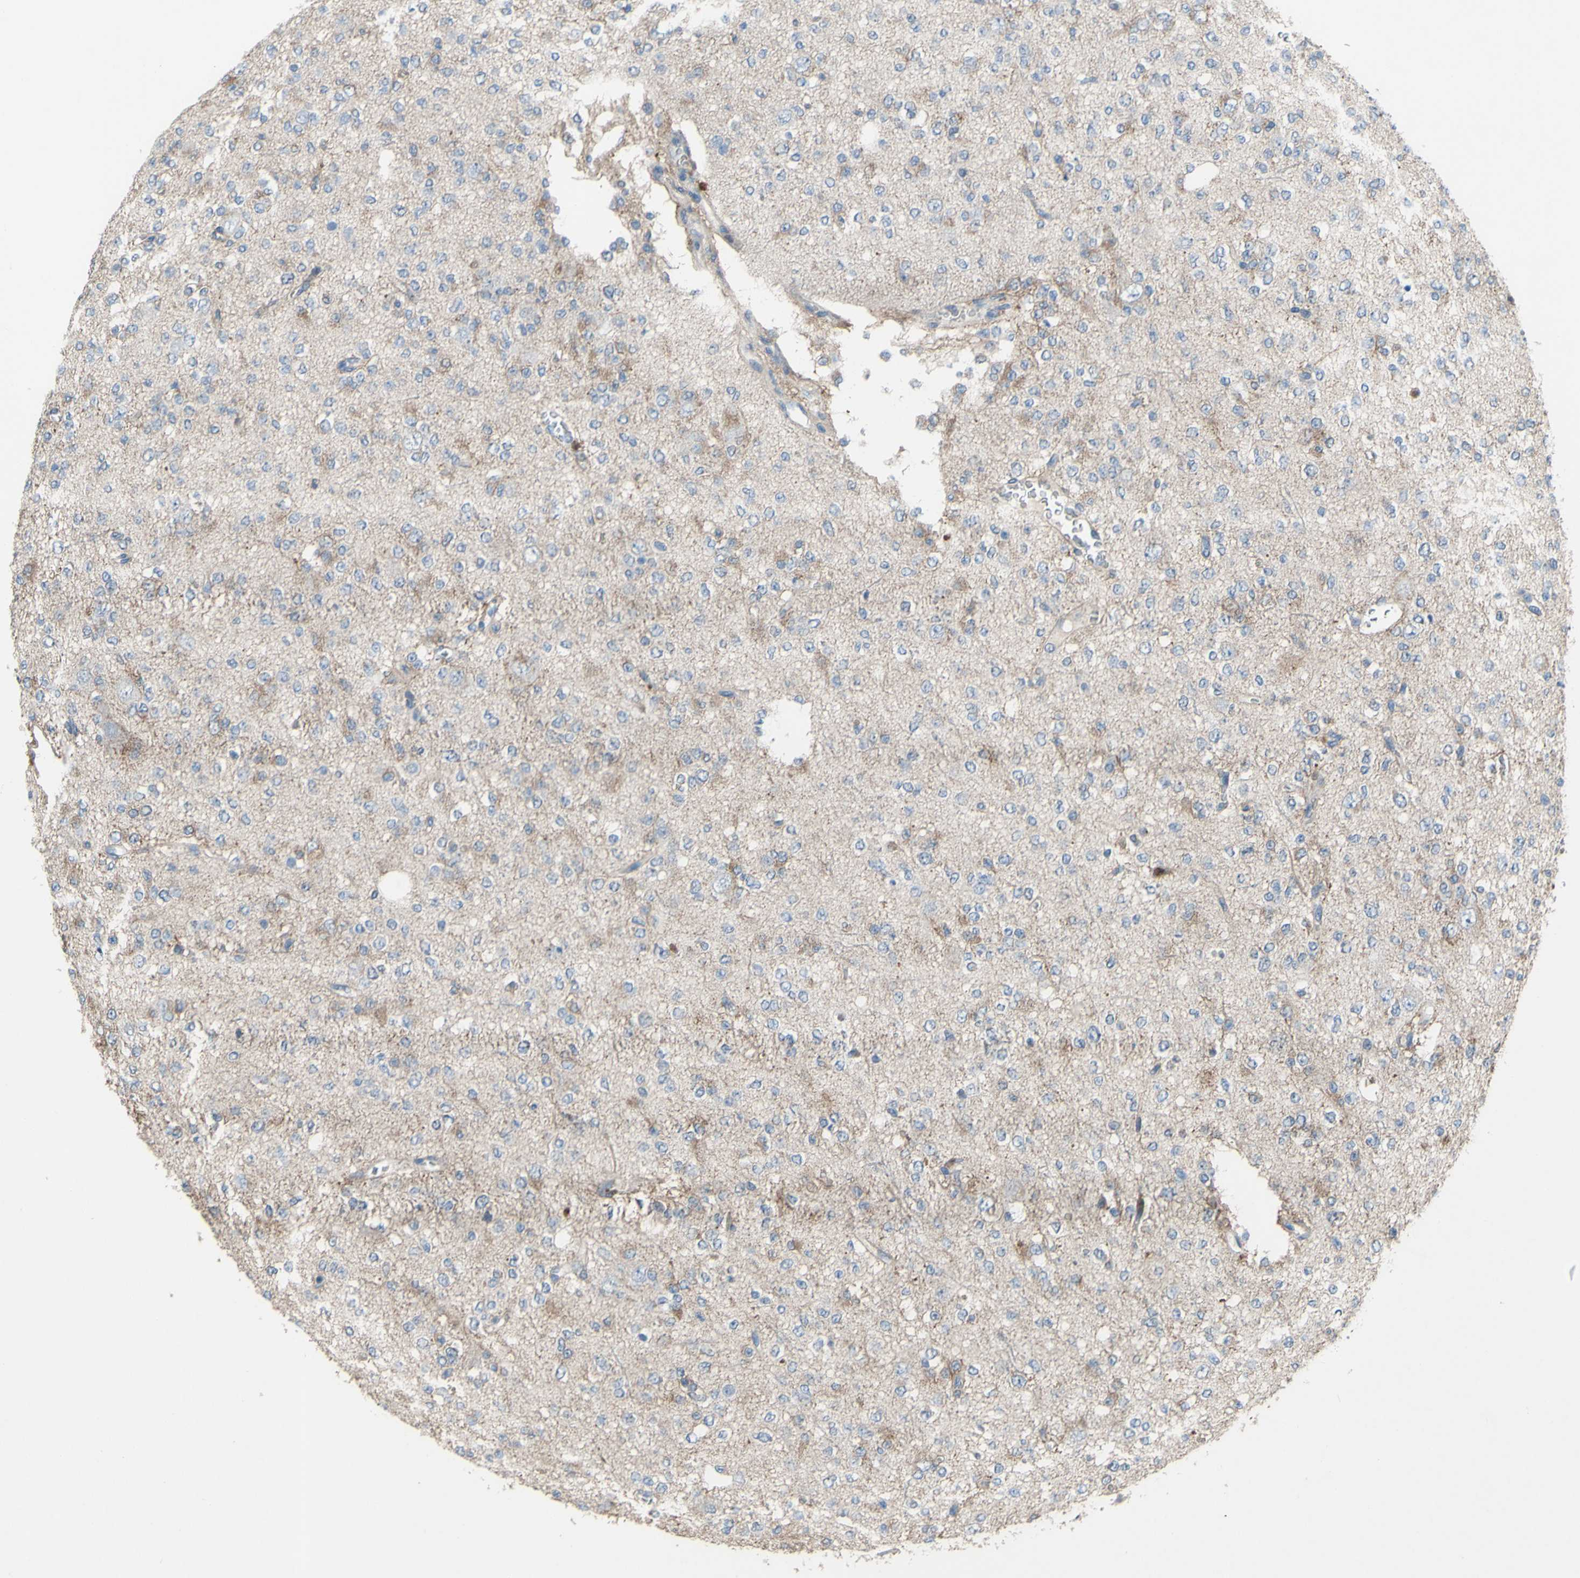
{"staining": {"intensity": "weak", "quantity": ">75%", "location": "cytoplasmic/membranous"}, "tissue": "glioma", "cell_type": "Tumor cells", "image_type": "cancer", "snomed": [{"axis": "morphology", "description": "Glioma, malignant, Low grade"}, {"axis": "topography", "description": "Brain"}], "caption": "Protein staining reveals weak cytoplasmic/membranous expression in approximately >75% of tumor cells in low-grade glioma (malignant).", "gene": "GRAMD2B", "patient": {"sex": "male", "age": 38}}